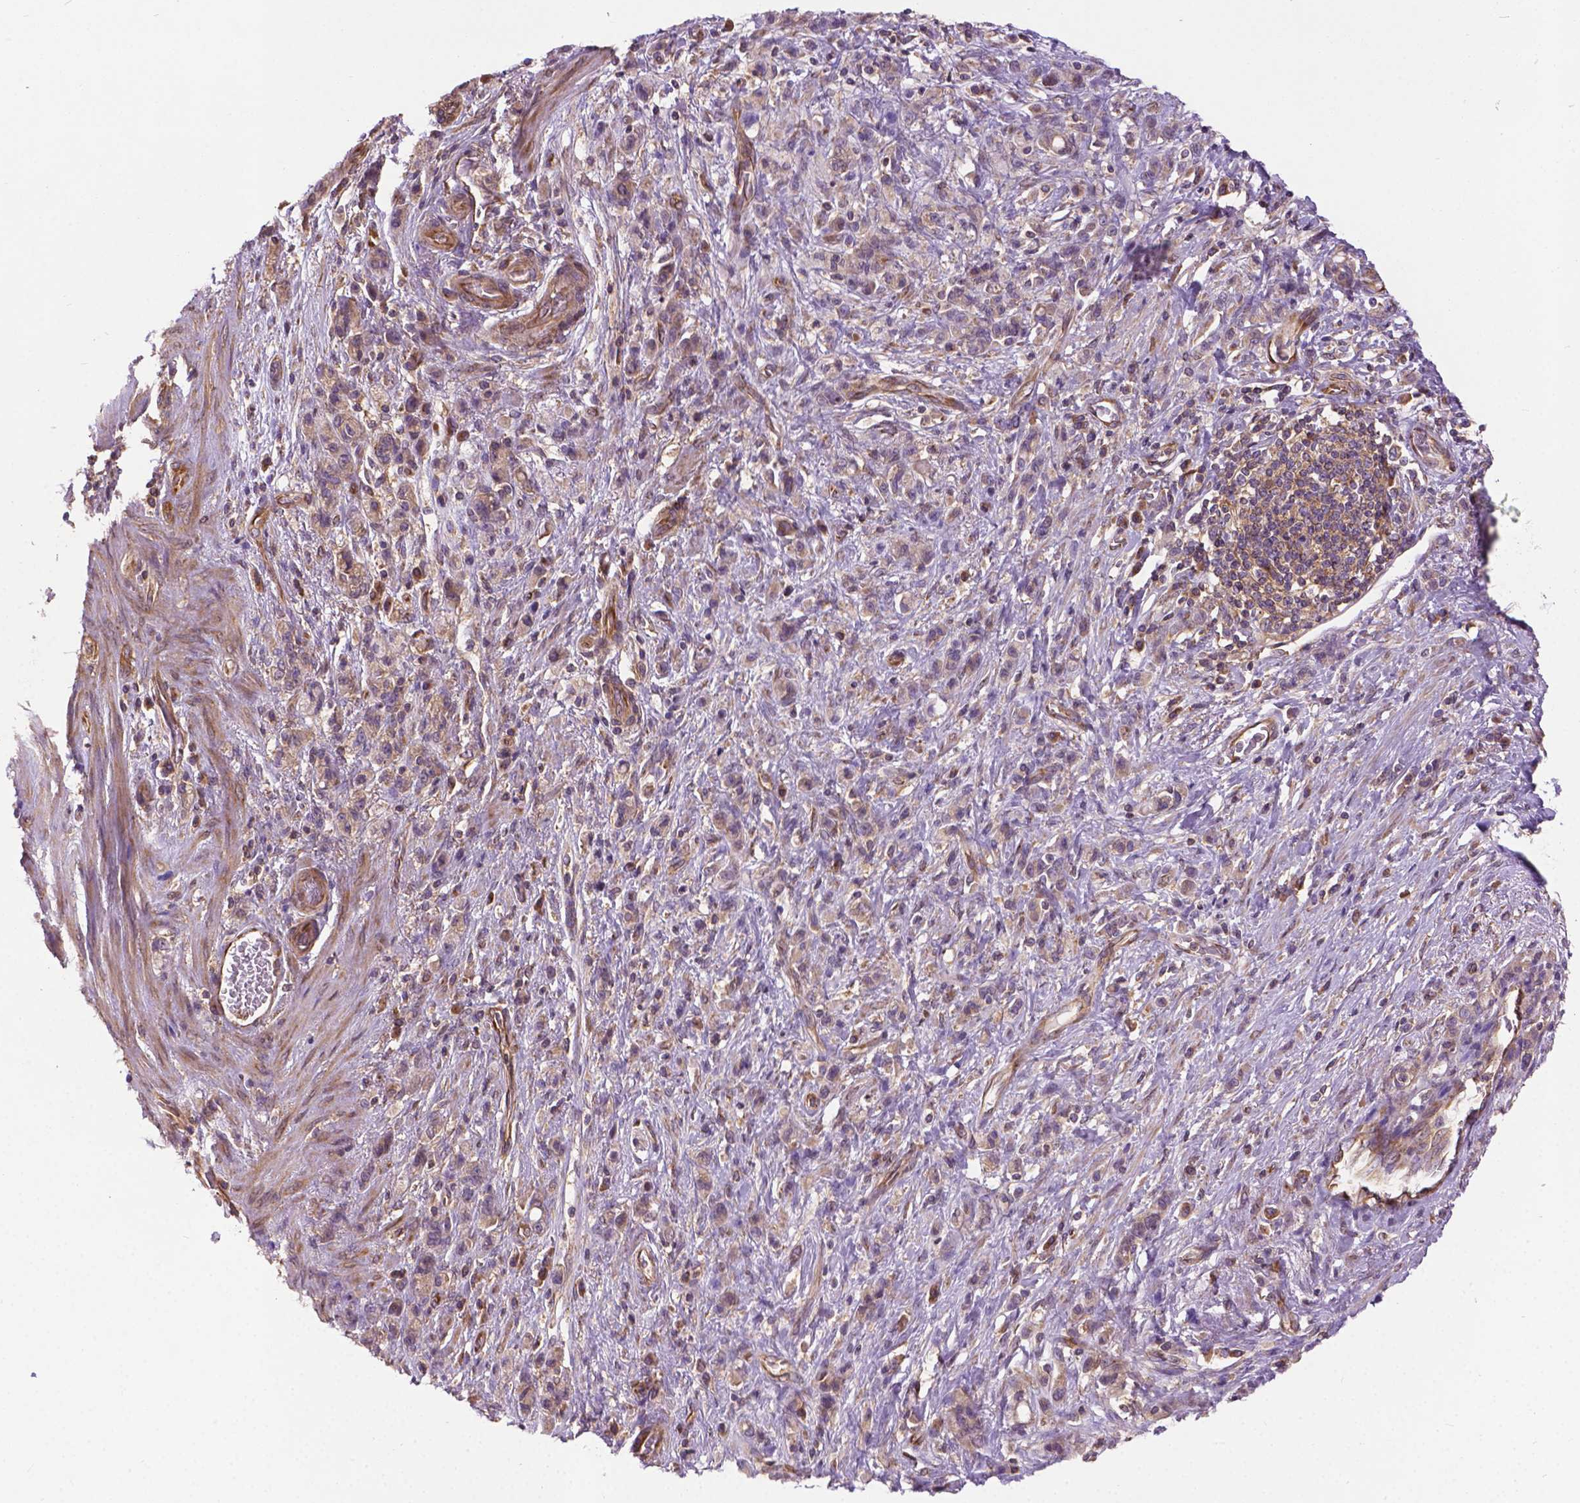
{"staining": {"intensity": "negative", "quantity": "none", "location": "none"}, "tissue": "stomach cancer", "cell_type": "Tumor cells", "image_type": "cancer", "snomed": [{"axis": "morphology", "description": "Adenocarcinoma, NOS"}, {"axis": "topography", "description": "Stomach"}], "caption": "Tumor cells are negative for protein expression in human adenocarcinoma (stomach).", "gene": "MZT1", "patient": {"sex": "male", "age": 77}}